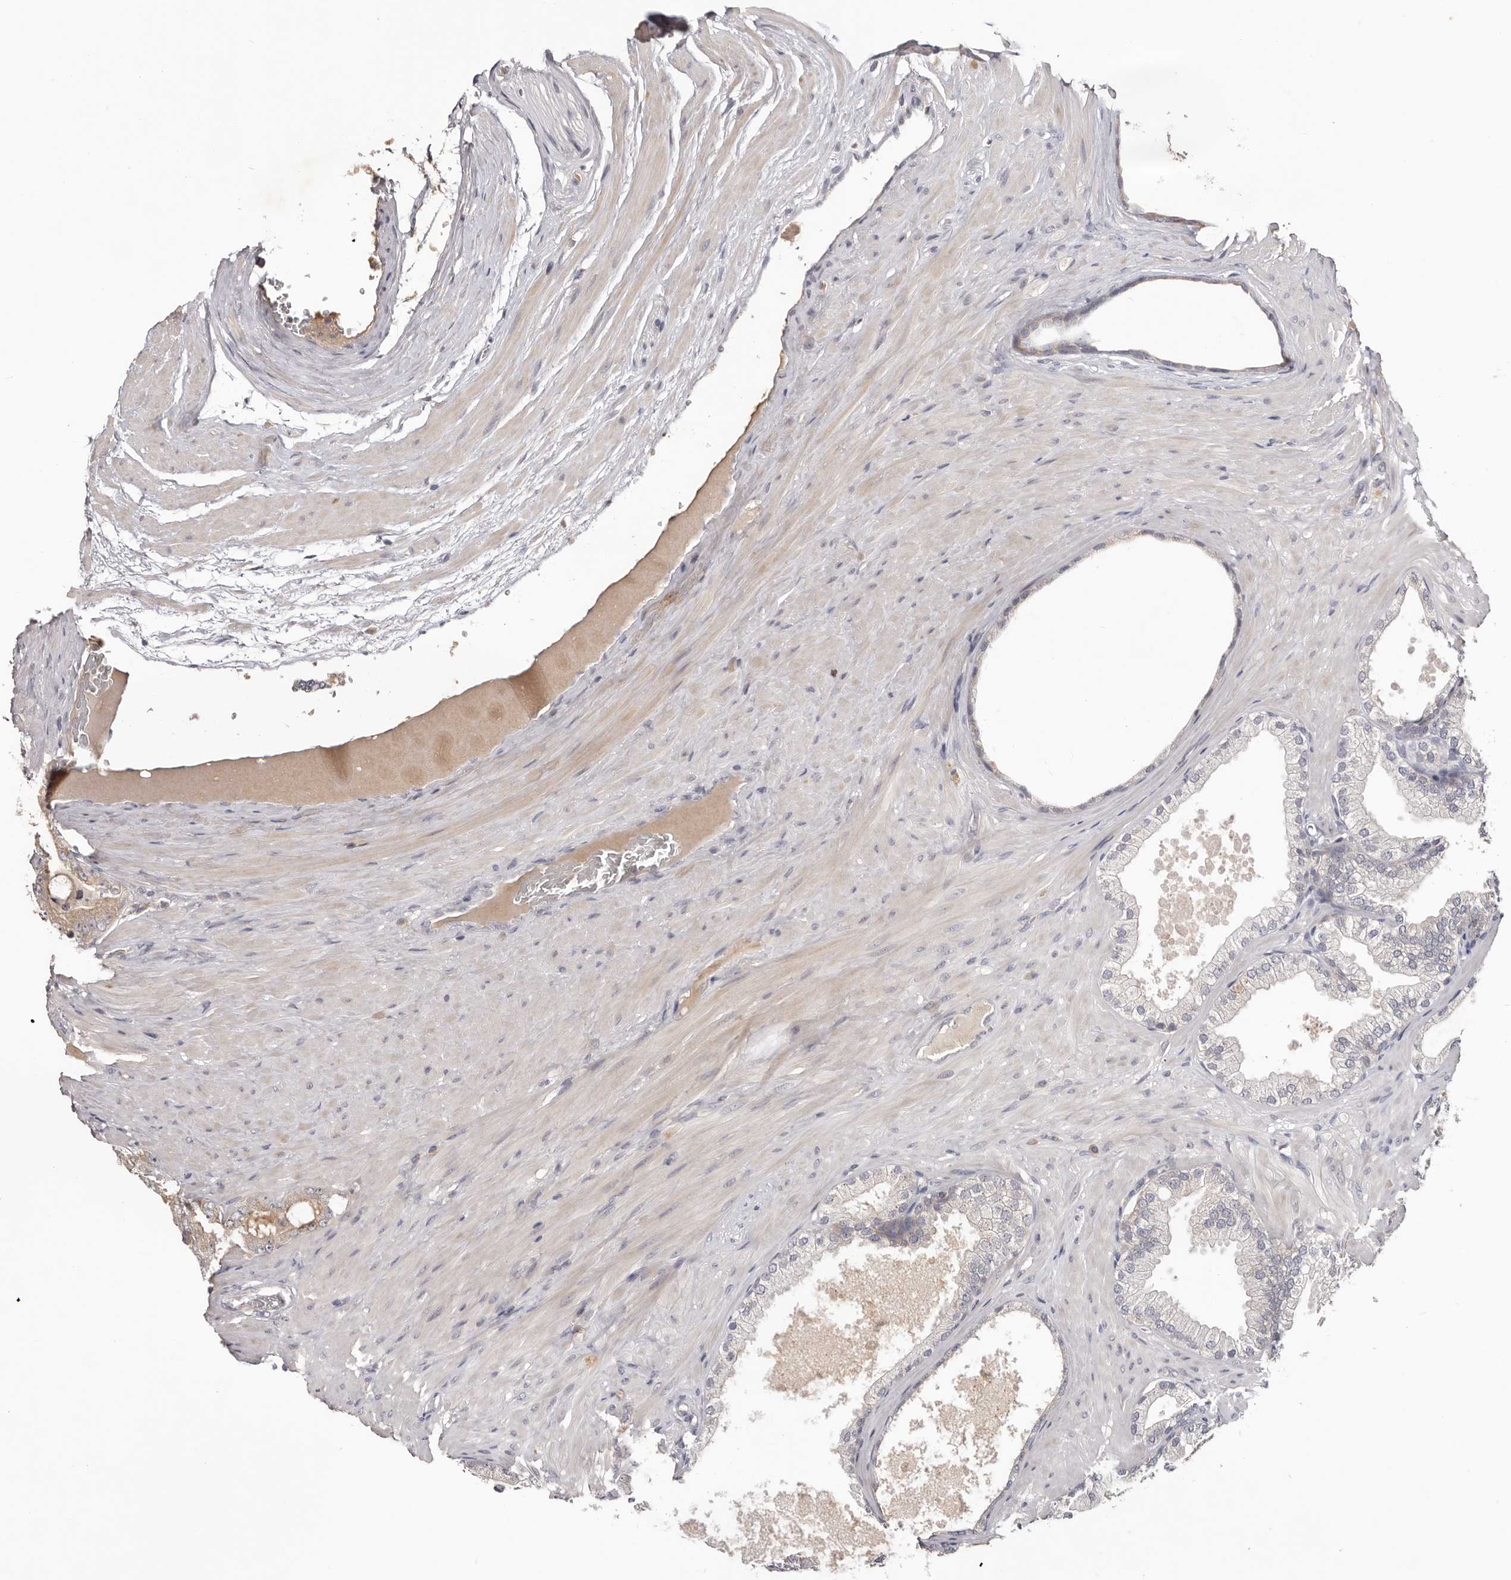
{"staining": {"intensity": "negative", "quantity": "none", "location": "none"}, "tissue": "prostate cancer", "cell_type": "Tumor cells", "image_type": "cancer", "snomed": [{"axis": "morphology", "description": "Adenocarcinoma, Low grade"}, {"axis": "topography", "description": "Prostate"}], "caption": "A photomicrograph of prostate cancer stained for a protein exhibits no brown staining in tumor cells.", "gene": "CCDC190", "patient": {"sex": "male", "age": 63}}